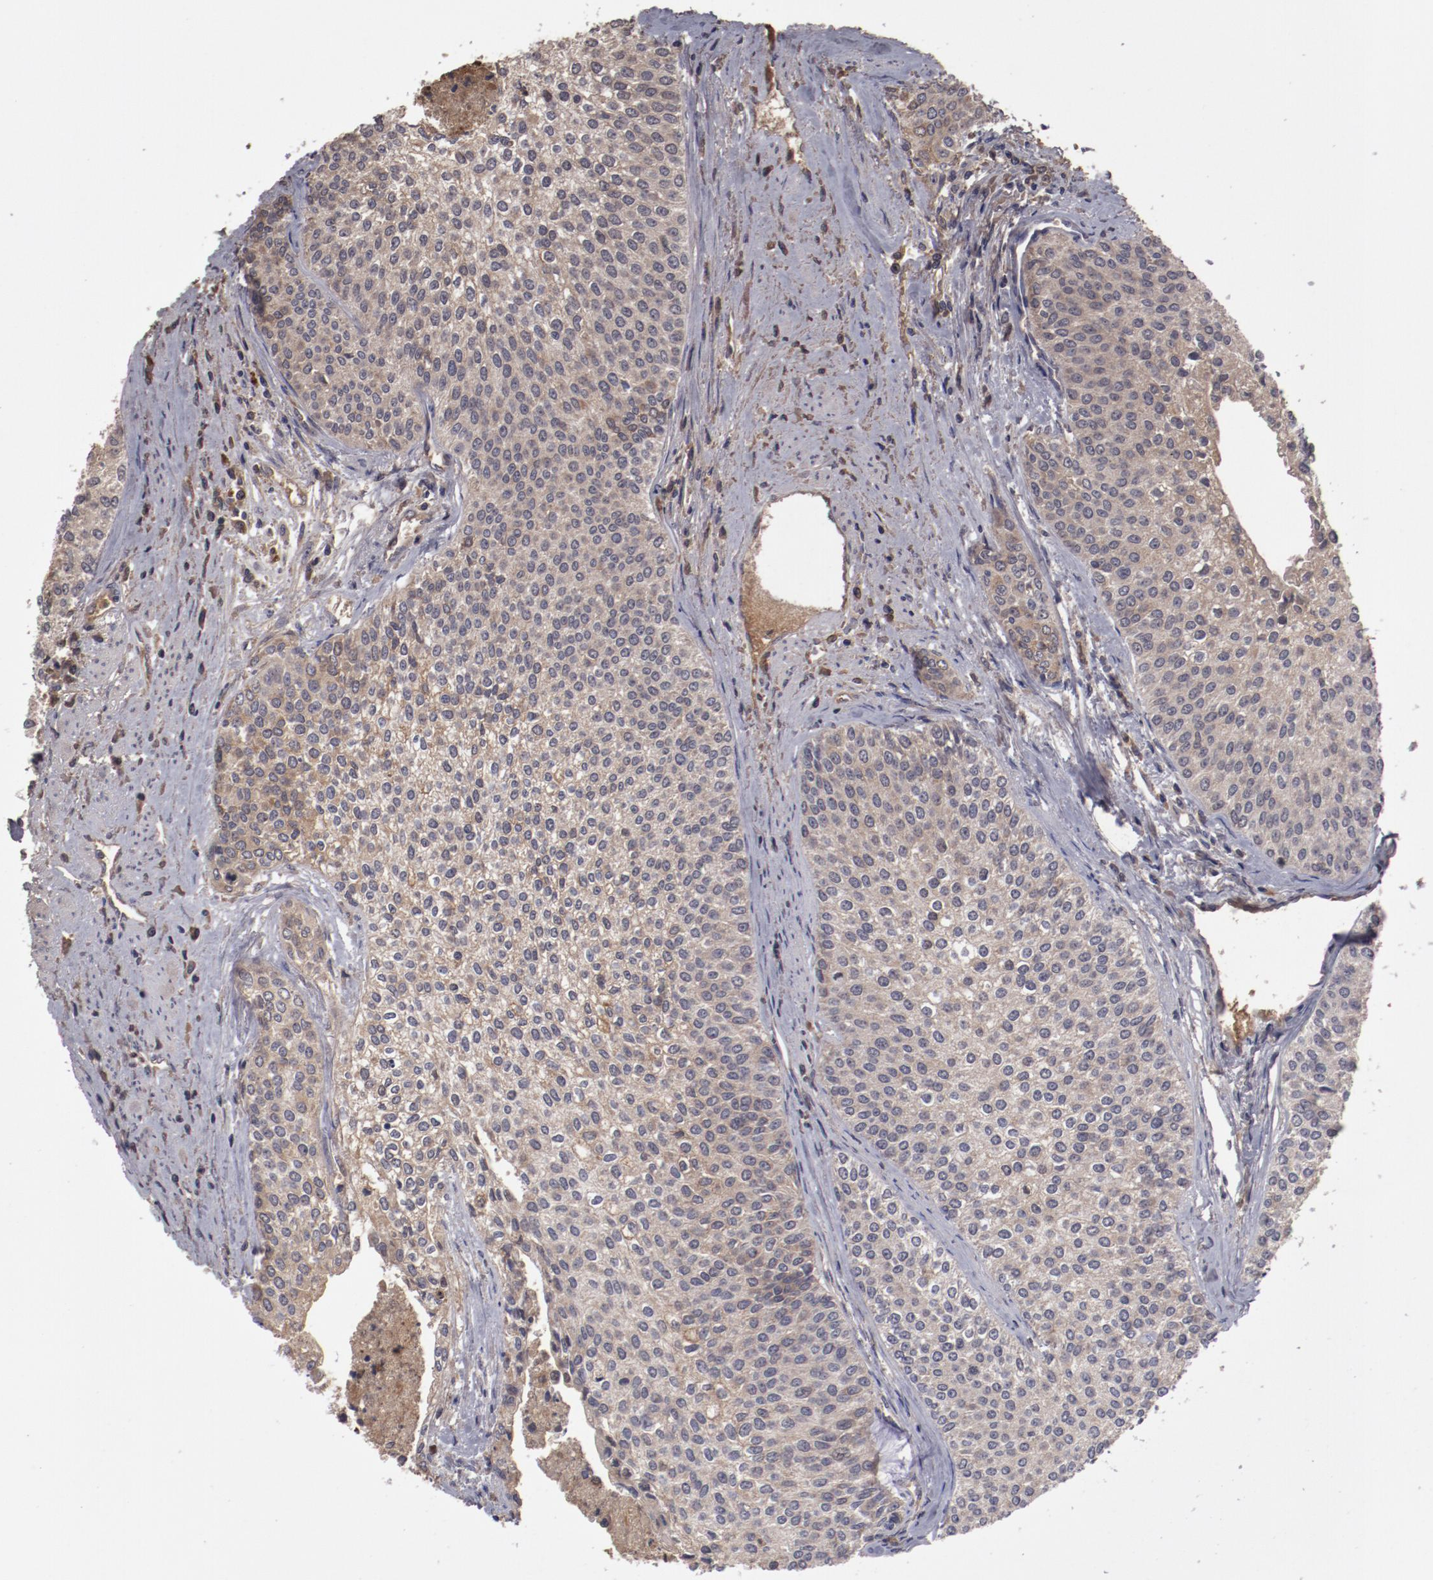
{"staining": {"intensity": "weak", "quantity": "25%-75%", "location": "cytoplasmic/membranous"}, "tissue": "urothelial cancer", "cell_type": "Tumor cells", "image_type": "cancer", "snomed": [{"axis": "morphology", "description": "Urothelial carcinoma, Low grade"}, {"axis": "topography", "description": "Urinary bladder"}], "caption": "Protein expression analysis of low-grade urothelial carcinoma demonstrates weak cytoplasmic/membranous positivity in about 25%-75% of tumor cells.", "gene": "CP", "patient": {"sex": "female", "age": 73}}